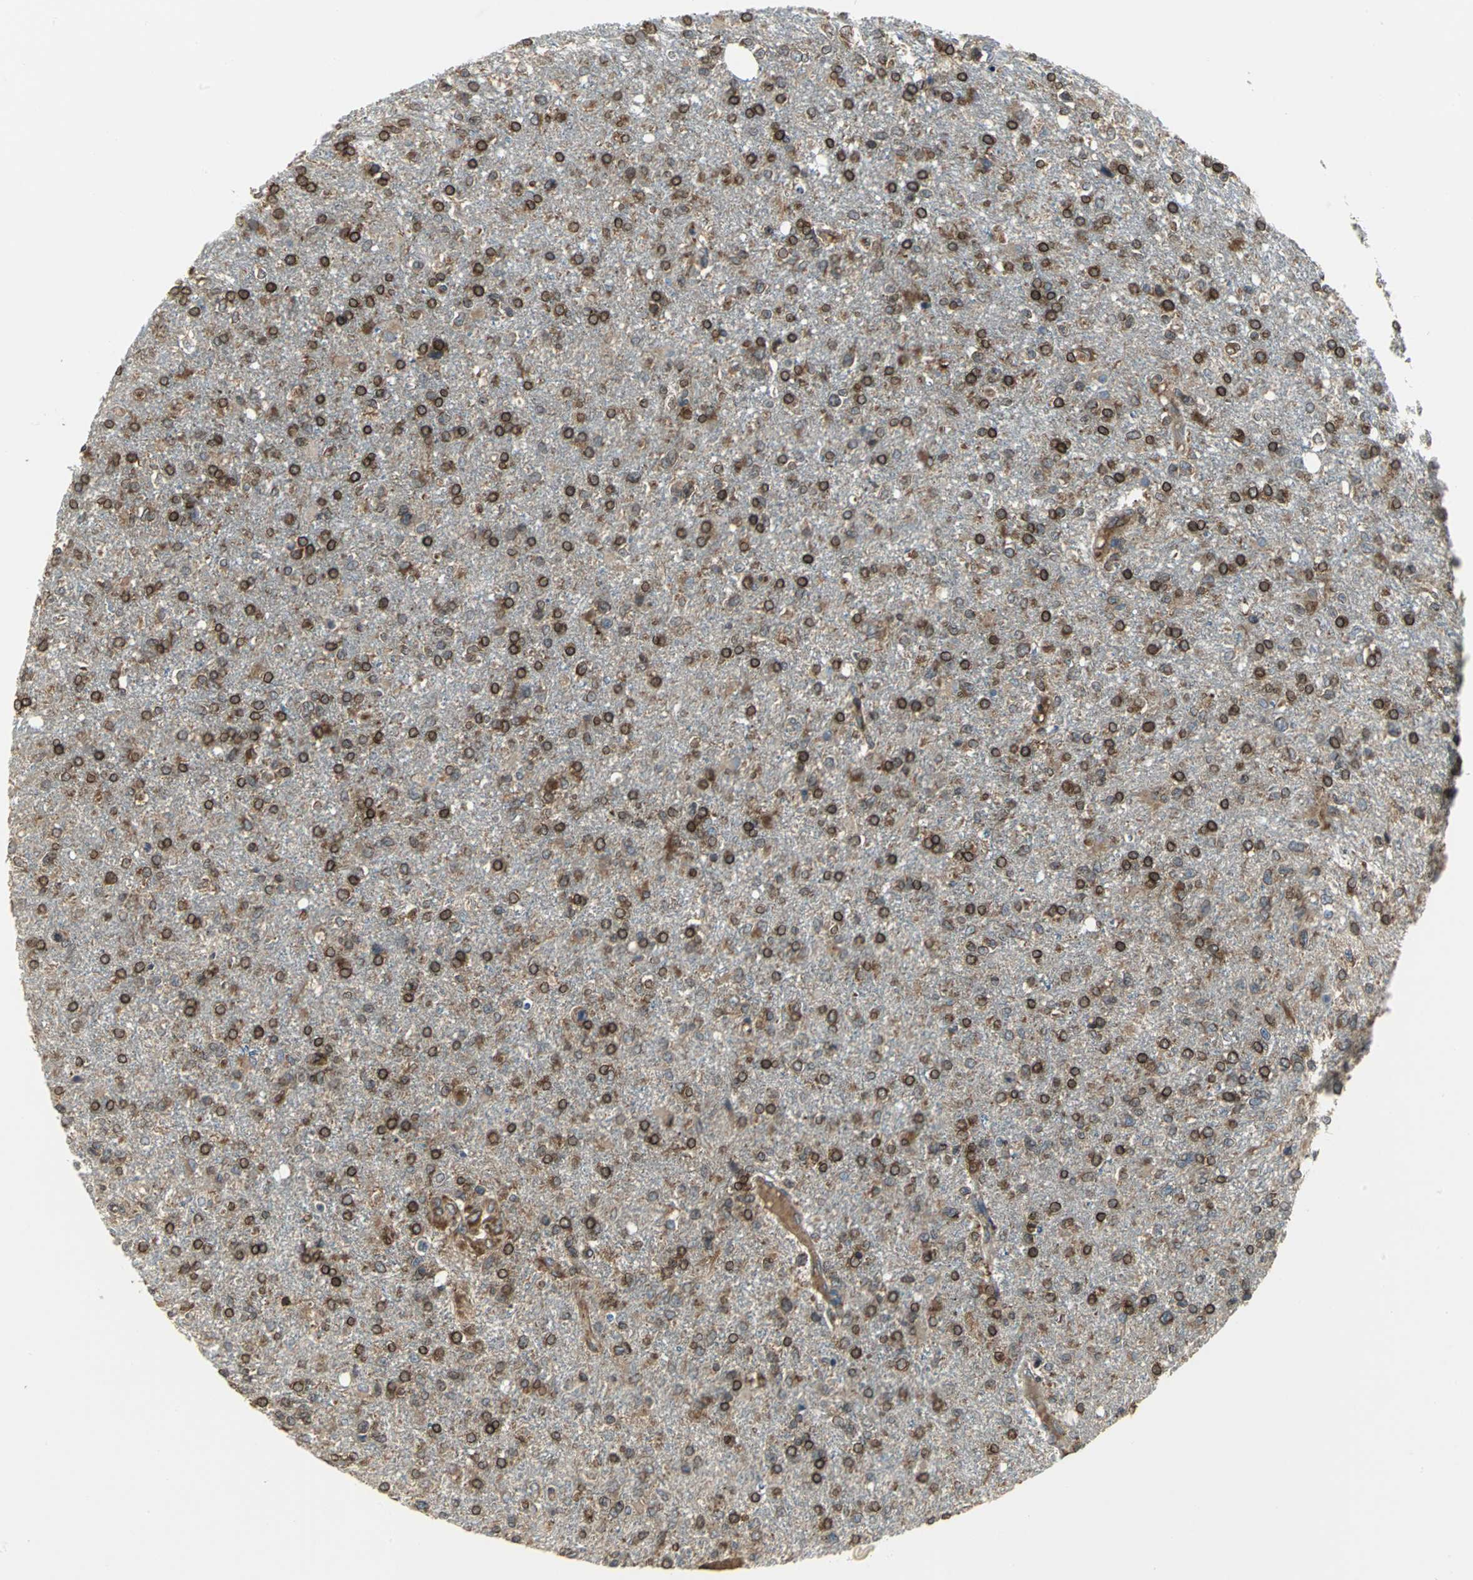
{"staining": {"intensity": "moderate", "quantity": "25%-75%", "location": "cytoplasmic/membranous"}, "tissue": "glioma", "cell_type": "Tumor cells", "image_type": "cancer", "snomed": [{"axis": "morphology", "description": "Glioma, malignant, High grade"}, {"axis": "topography", "description": "Cerebral cortex"}], "caption": "IHC staining of glioma, which exhibits medium levels of moderate cytoplasmic/membranous staining in about 25%-75% of tumor cells indicating moderate cytoplasmic/membranous protein staining. The staining was performed using DAB (brown) for protein detection and nuclei were counterstained in hematoxylin (blue).", "gene": "SYVN1", "patient": {"sex": "male", "age": 76}}